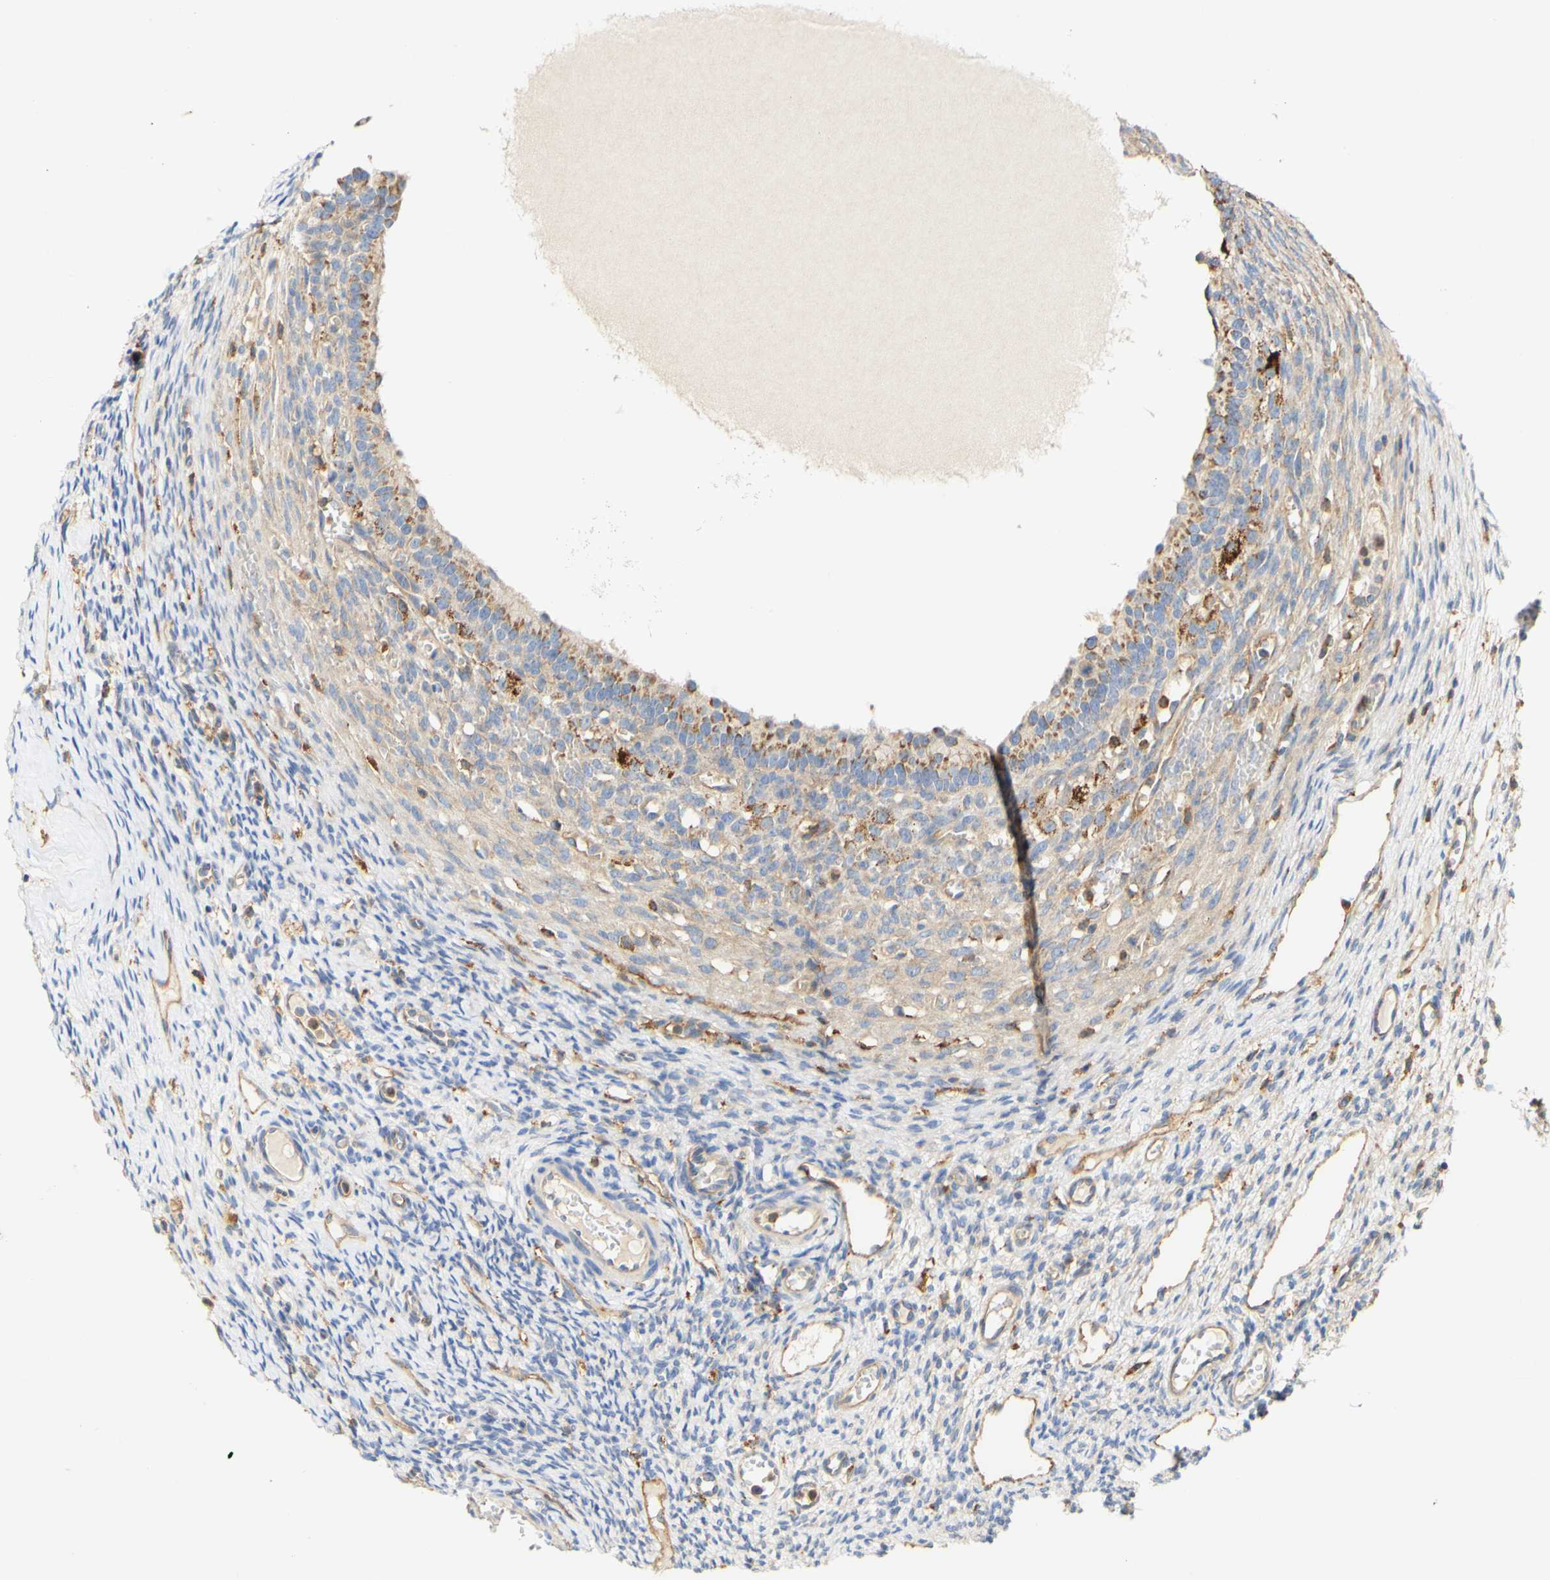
{"staining": {"intensity": "moderate", "quantity": "25%-75%", "location": "cytoplasmic/membranous"}, "tissue": "ovary", "cell_type": "Follicle cells", "image_type": "normal", "snomed": [{"axis": "morphology", "description": "Normal tissue, NOS"}, {"axis": "topography", "description": "Ovary"}], "caption": "Protein staining reveals moderate cytoplasmic/membranous expression in about 25%-75% of follicle cells in benign ovary. The protein is shown in brown color, while the nuclei are stained blue.", "gene": "PCDH7", "patient": {"sex": "female", "age": 33}}